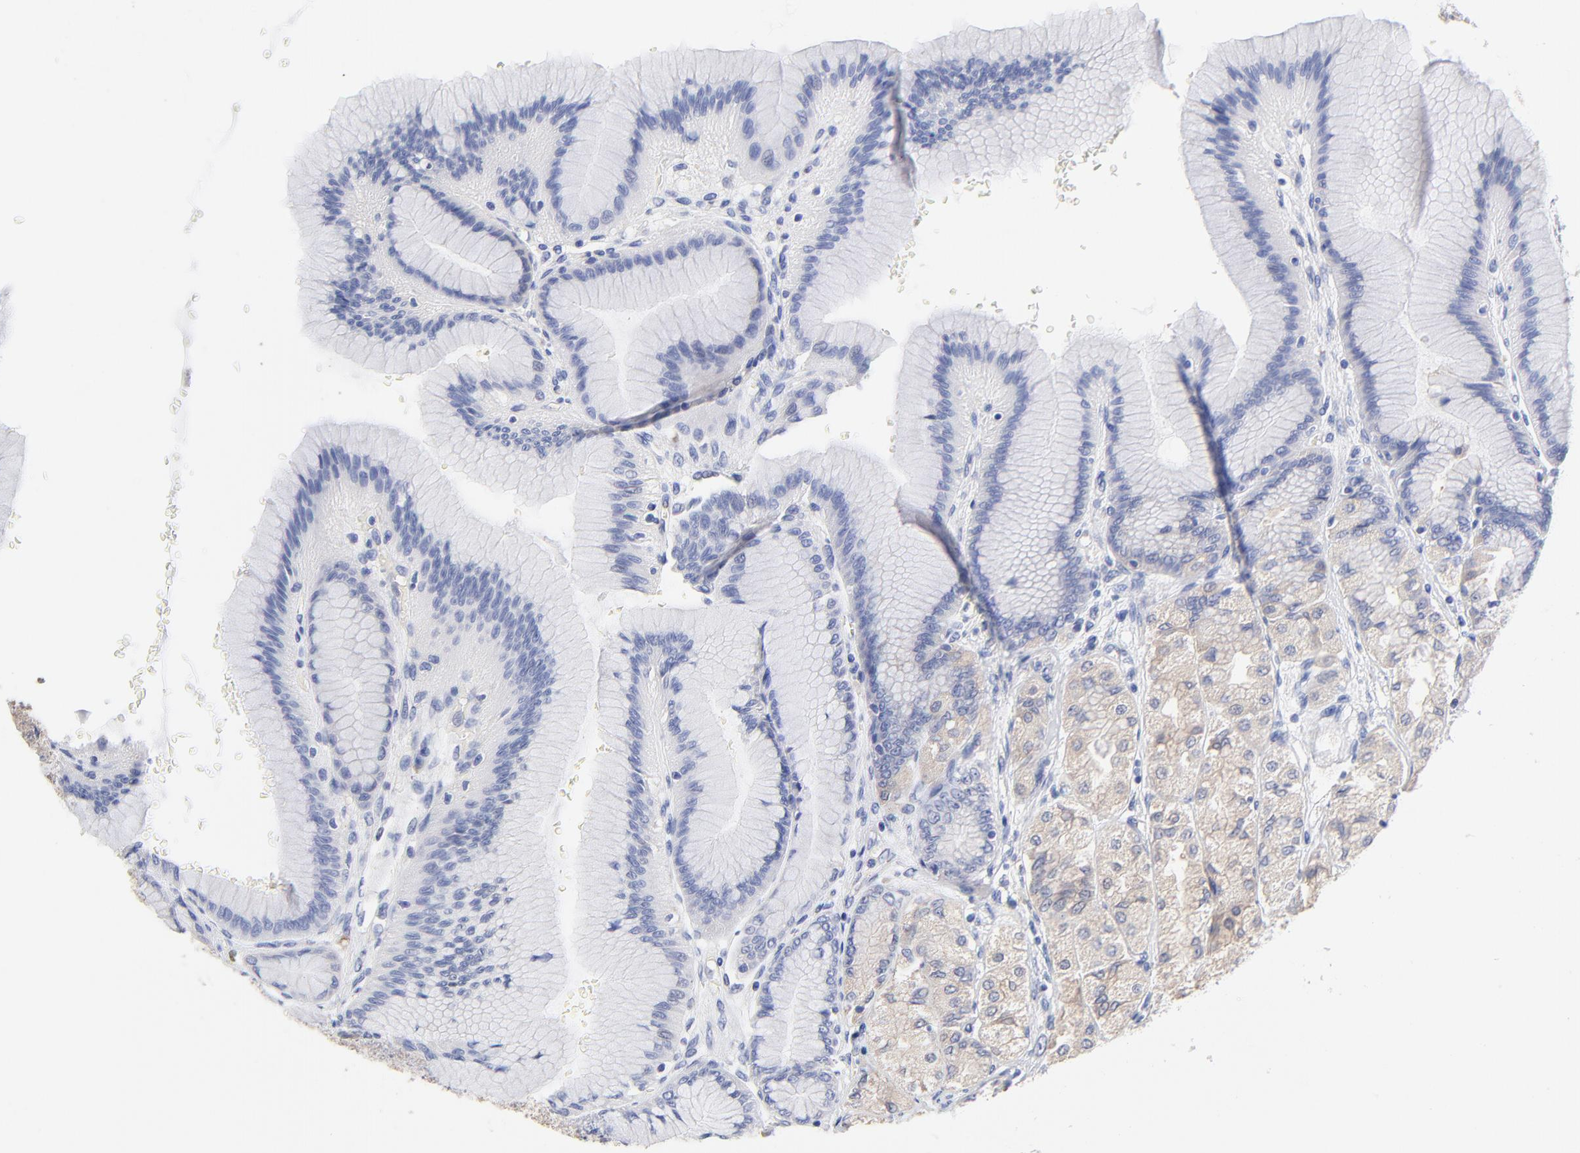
{"staining": {"intensity": "weak", "quantity": "25%-75%", "location": "cytoplasmic/membranous"}, "tissue": "stomach", "cell_type": "Glandular cells", "image_type": "normal", "snomed": [{"axis": "morphology", "description": "Normal tissue, NOS"}, {"axis": "morphology", "description": "Adenocarcinoma, NOS"}, {"axis": "topography", "description": "Stomach"}, {"axis": "topography", "description": "Stomach, lower"}], "caption": "Glandular cells demonstrate low levels of weak cytoplasmic/membranous positivity in approximately 25%-75% of cells in unremarkable human stomach. The protein is stained brown, and the nuclei are stained in blue (DAB IHC with brightfield microscopy, high magnification).", "gene": "LAX1", "patient": {"sex": "female", "age": 65}}